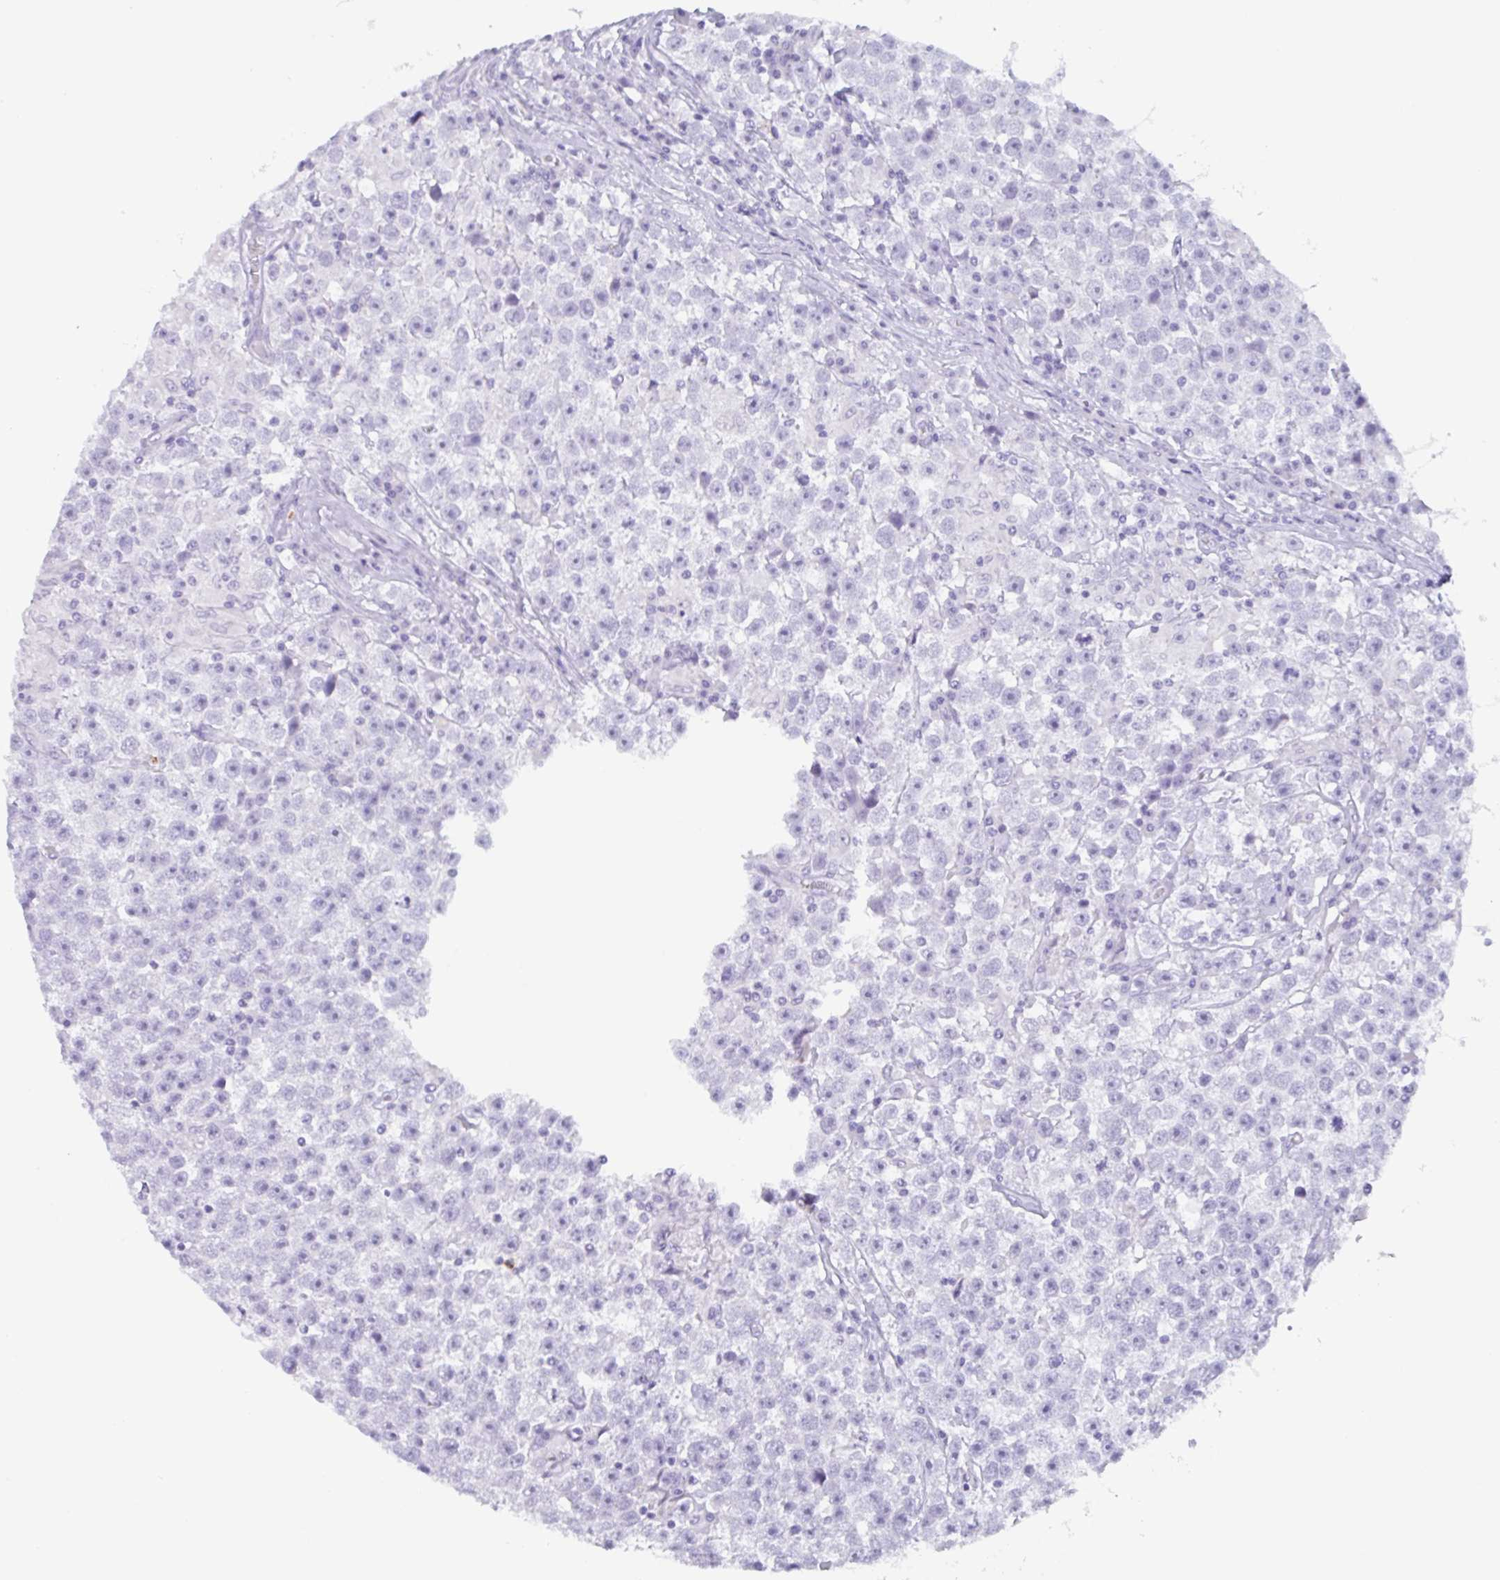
{"staining": {"intensity": "negative", "quantity": "none", "location": "none"}, "tissue": "testis cancer", "cell_type": "Tumor cells", "image_type": "cancer", "snomed": [{"axis": "morphology", "description": "Seminoma, NOS"}, {"axis": "topography", "description": "Testis"}], "caption": "This is an IHC photomicrograph of human testis seminoma. There is no staining in tumor cells.", "gene": "DTWD2", "patient": {"sex": "male", "age": 31}}